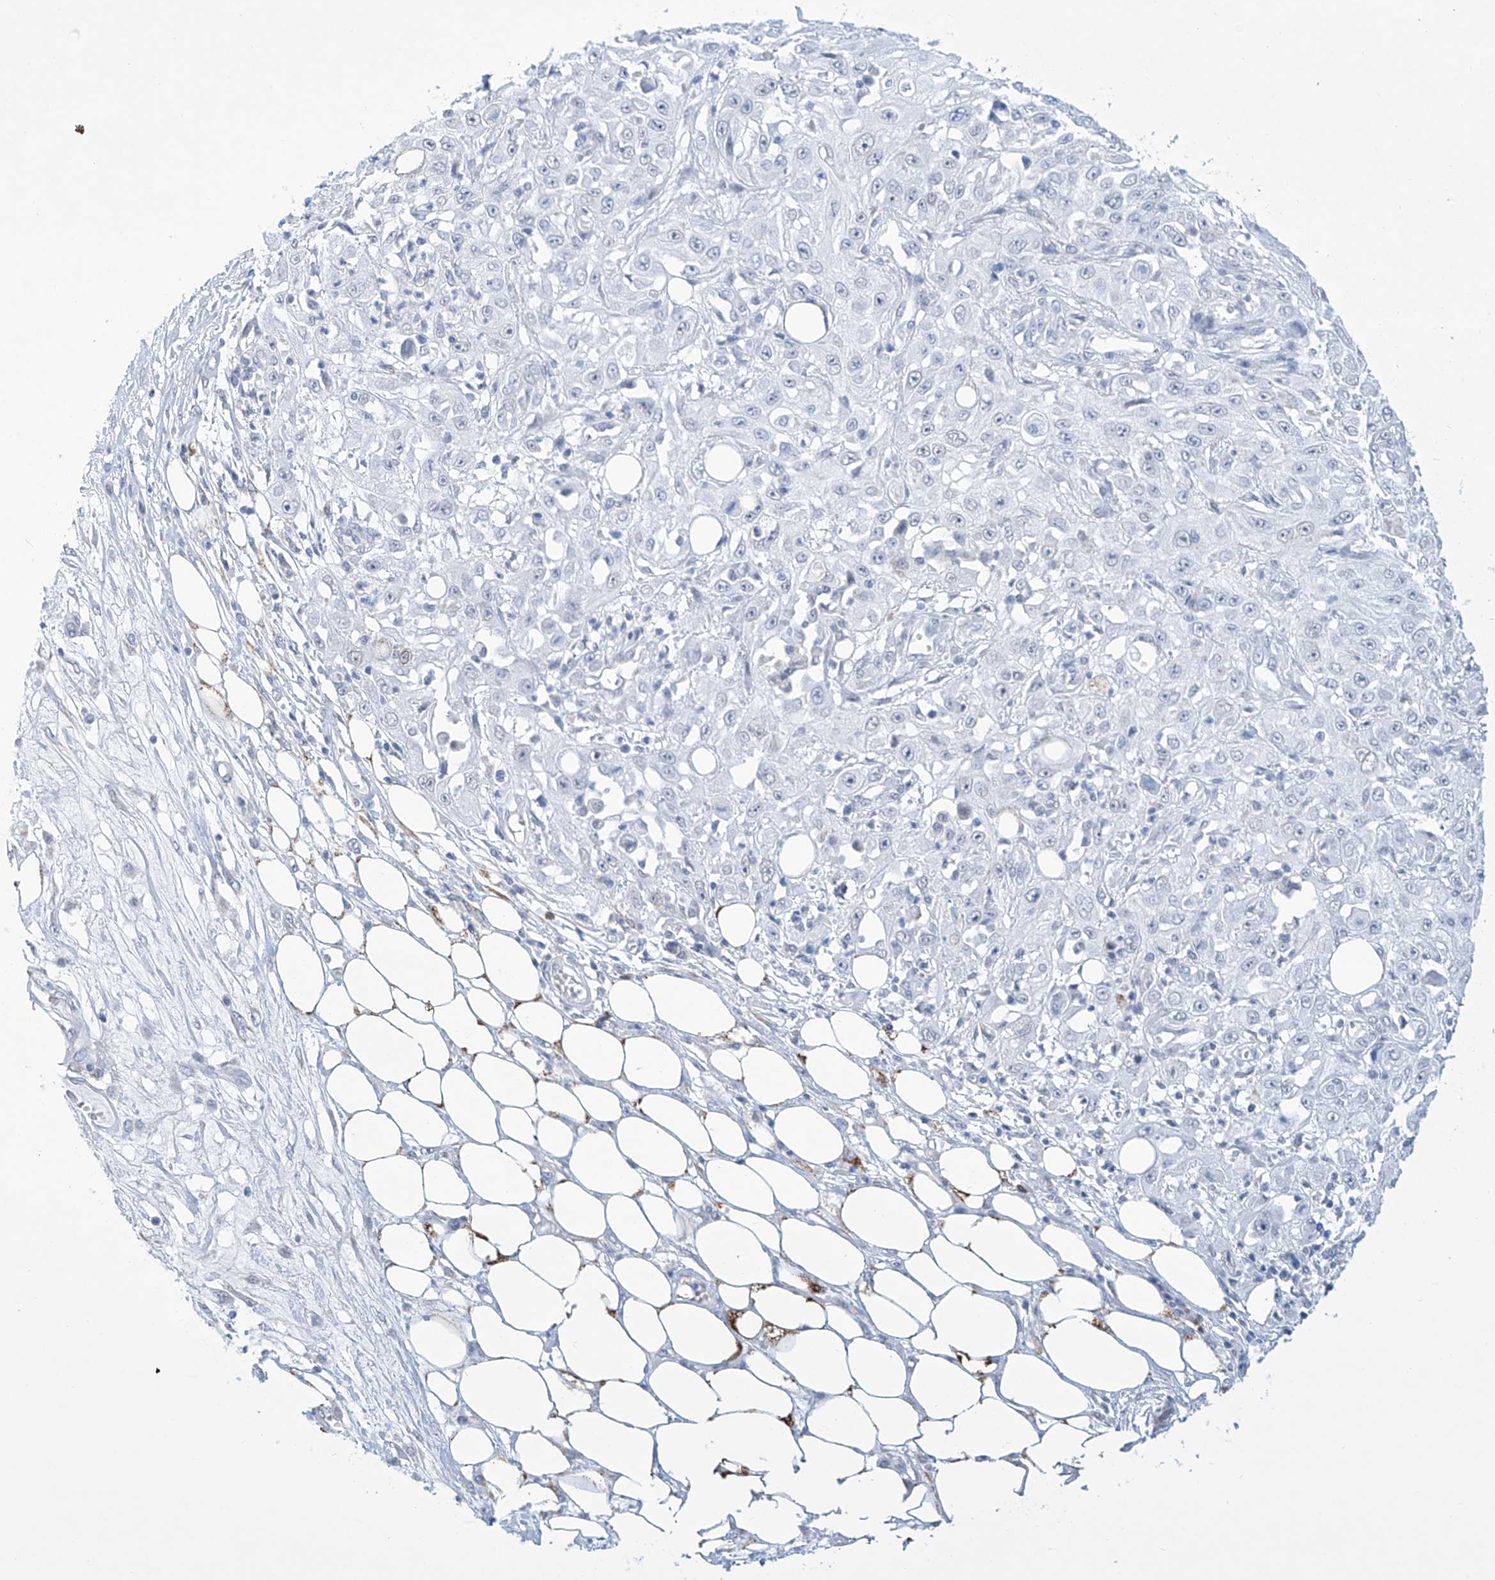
{"staining": {"intensity": "negative", "quantity": "none", "location": "none"}, "tissue": "skin cancer", "cell_type": "Tumor cells", "image_type": "cancer", "snomed": [{"axis": "morphology", "description": "Squamous cell carcinoma, NOS"}, {"axis": "morphology", "description": "Squamous cell carcinoma, metastatic, NOS"}, {"axis": "topography", "description": "Skin"}, {"axis": "topography", "description": "Lymph node"}], "caption": "This is an immunohistochemistry (IHC) photomicrograph of human skin cancer (squamous cell carcinoma). There is no positivity in tumor cells.", "gene": "ALDH6A1", "patient": {"sex": "male", "age": 75}}